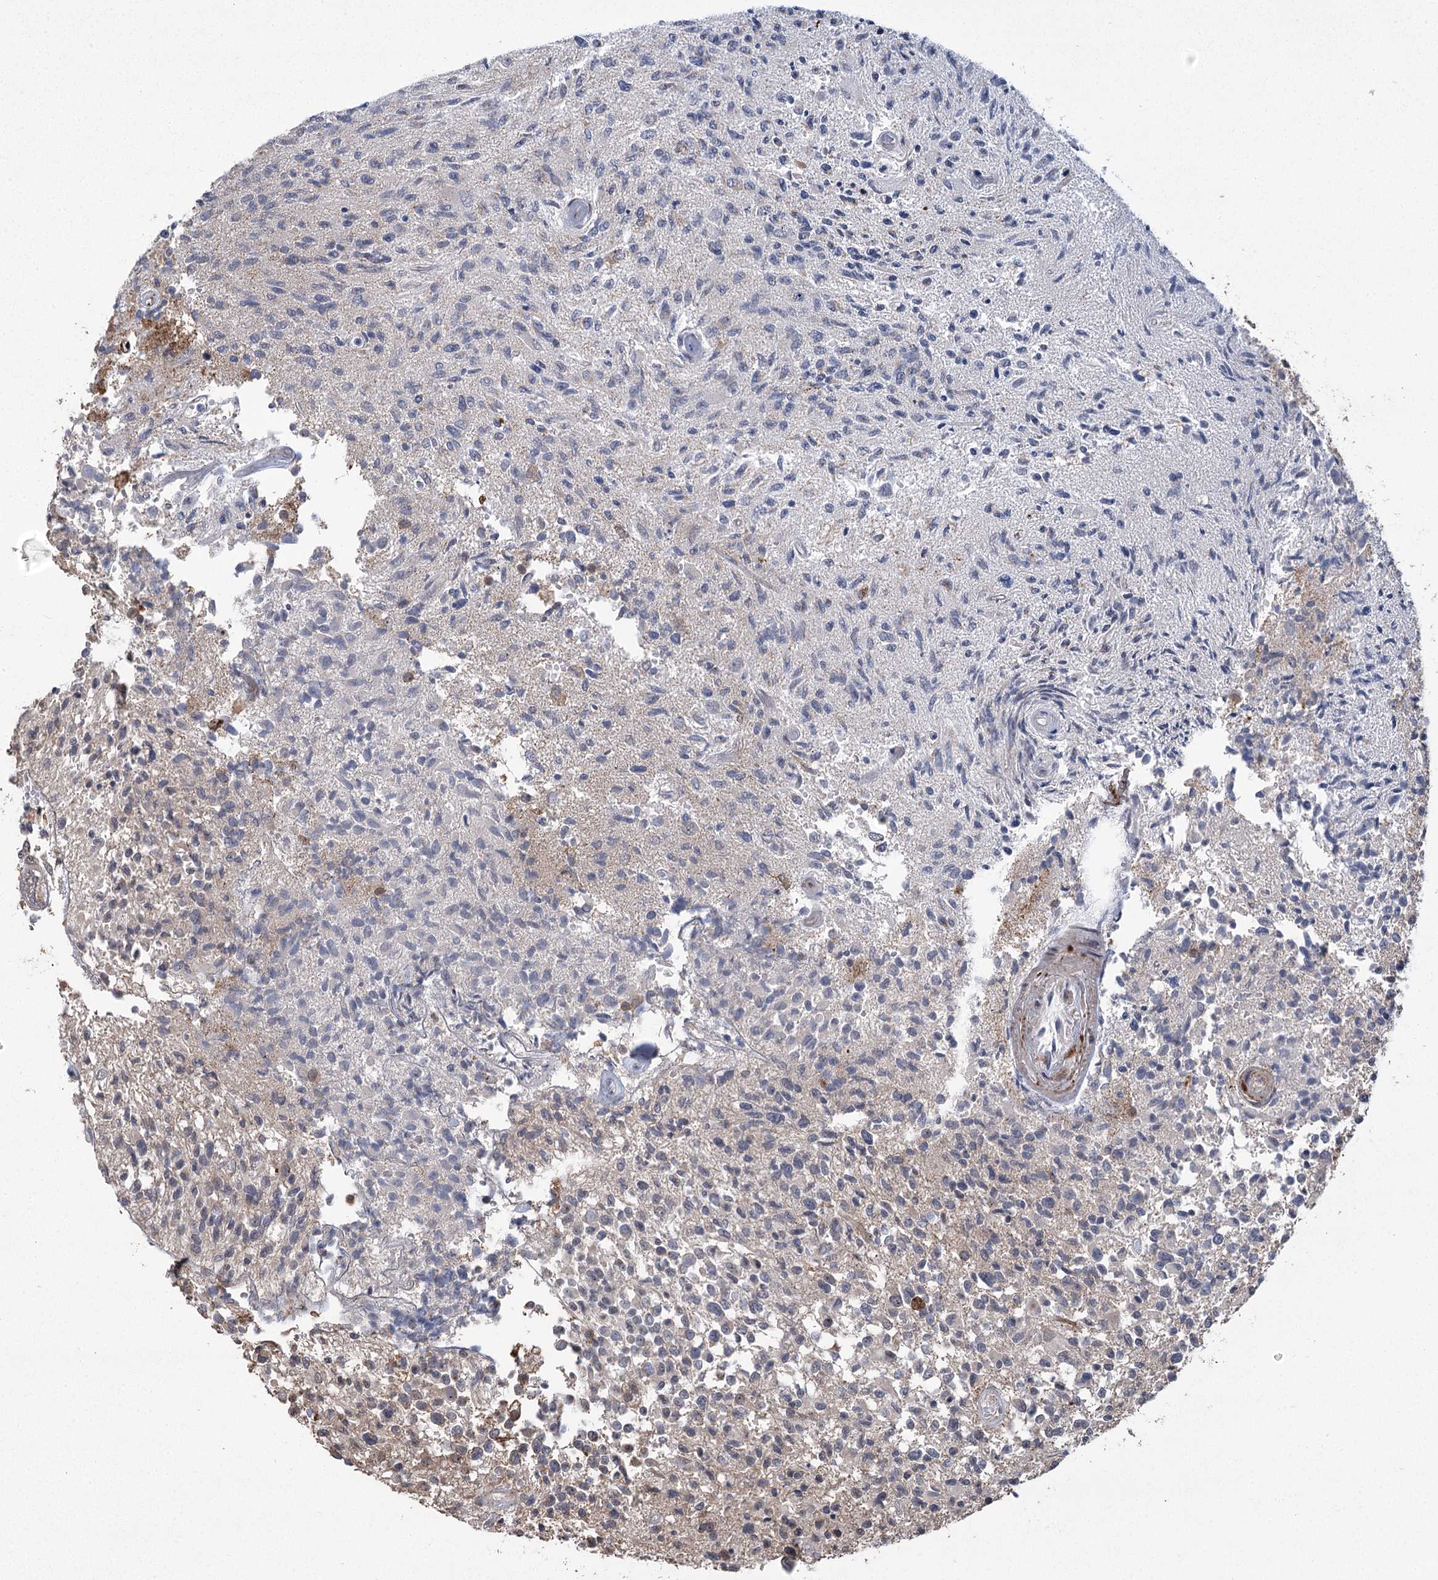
{"staining": {"intensity": "negative", "quantity": "none", "location": "none"}, "tissue": "glioma", "cell_type": "Tumor cells", "image_type": "cancer", "snomed": [{"axis": "morphology", "description": "Glioma, malignant, High grade"}, {"axis": "morphology", "description": "Glioblastoma, NOS"}, {"axis": "topography", "description": "Brain"}], "caption": "Glioblastoma was stained to show a protein in brown. There is no significant staining in tumor cells. (DAB immunohistochemistry (IHC) visualized using brightfield microscopy, high magnification).", "gene": "PARM1", "patient": {"sex": "male", "age": 60}}